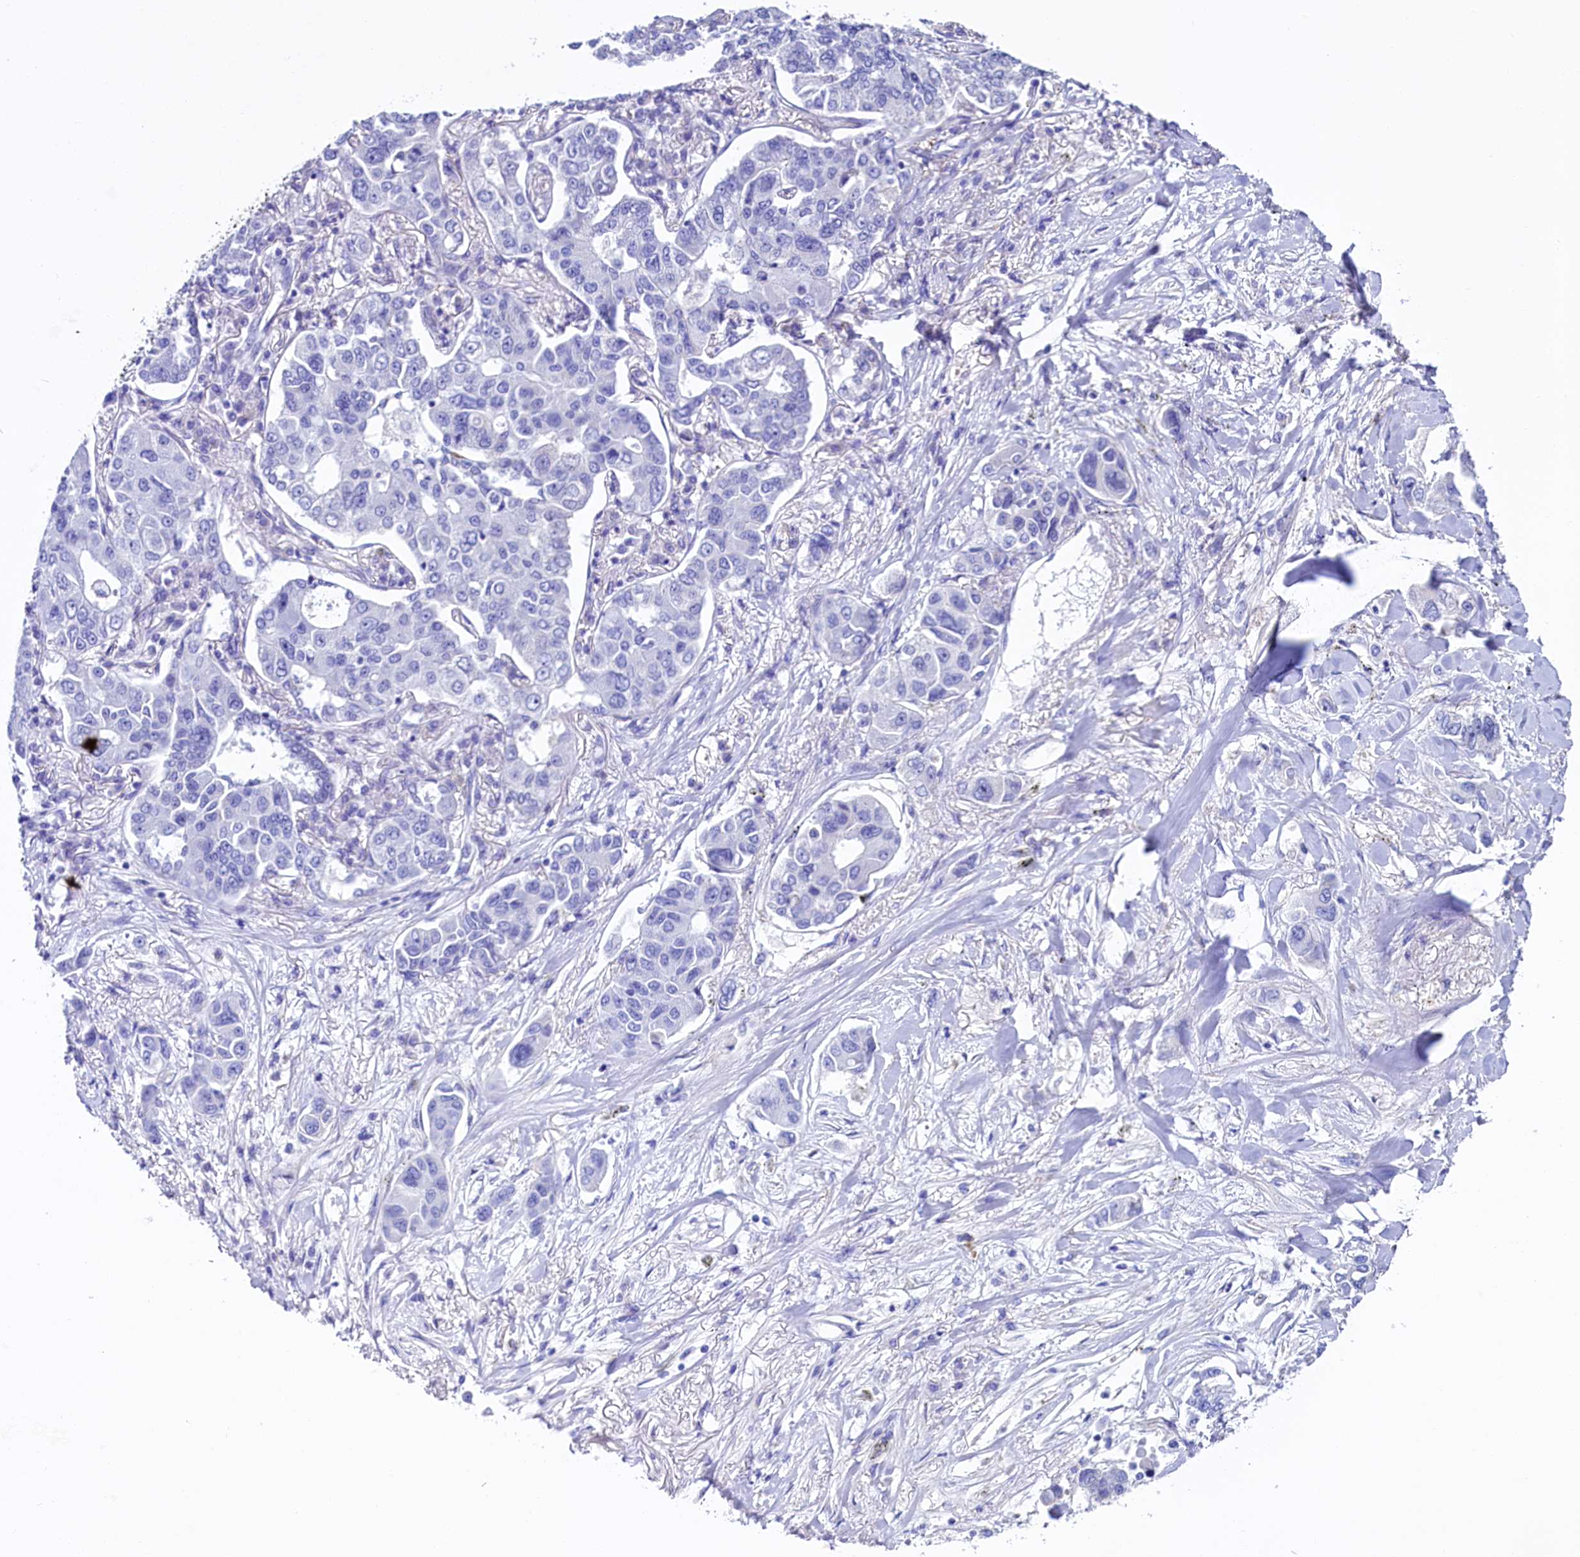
{"staining": {"intensity": "negative", "quantity": "none", "location": "none"}, "tissue": "lung cancer", "cell_type": "Tumor cells", "image_type": "cancer", "snomed": [{"axis": "morphology", "description": "Adenocarcinoma, NOS"}, {"axis": "topography", "description": "Lung"}], "caption": "Tumor cells show no significant protein expression in lung cancer.", "gene": "FLYWCH2", "patient": {"sex": "male", "age": 49}}